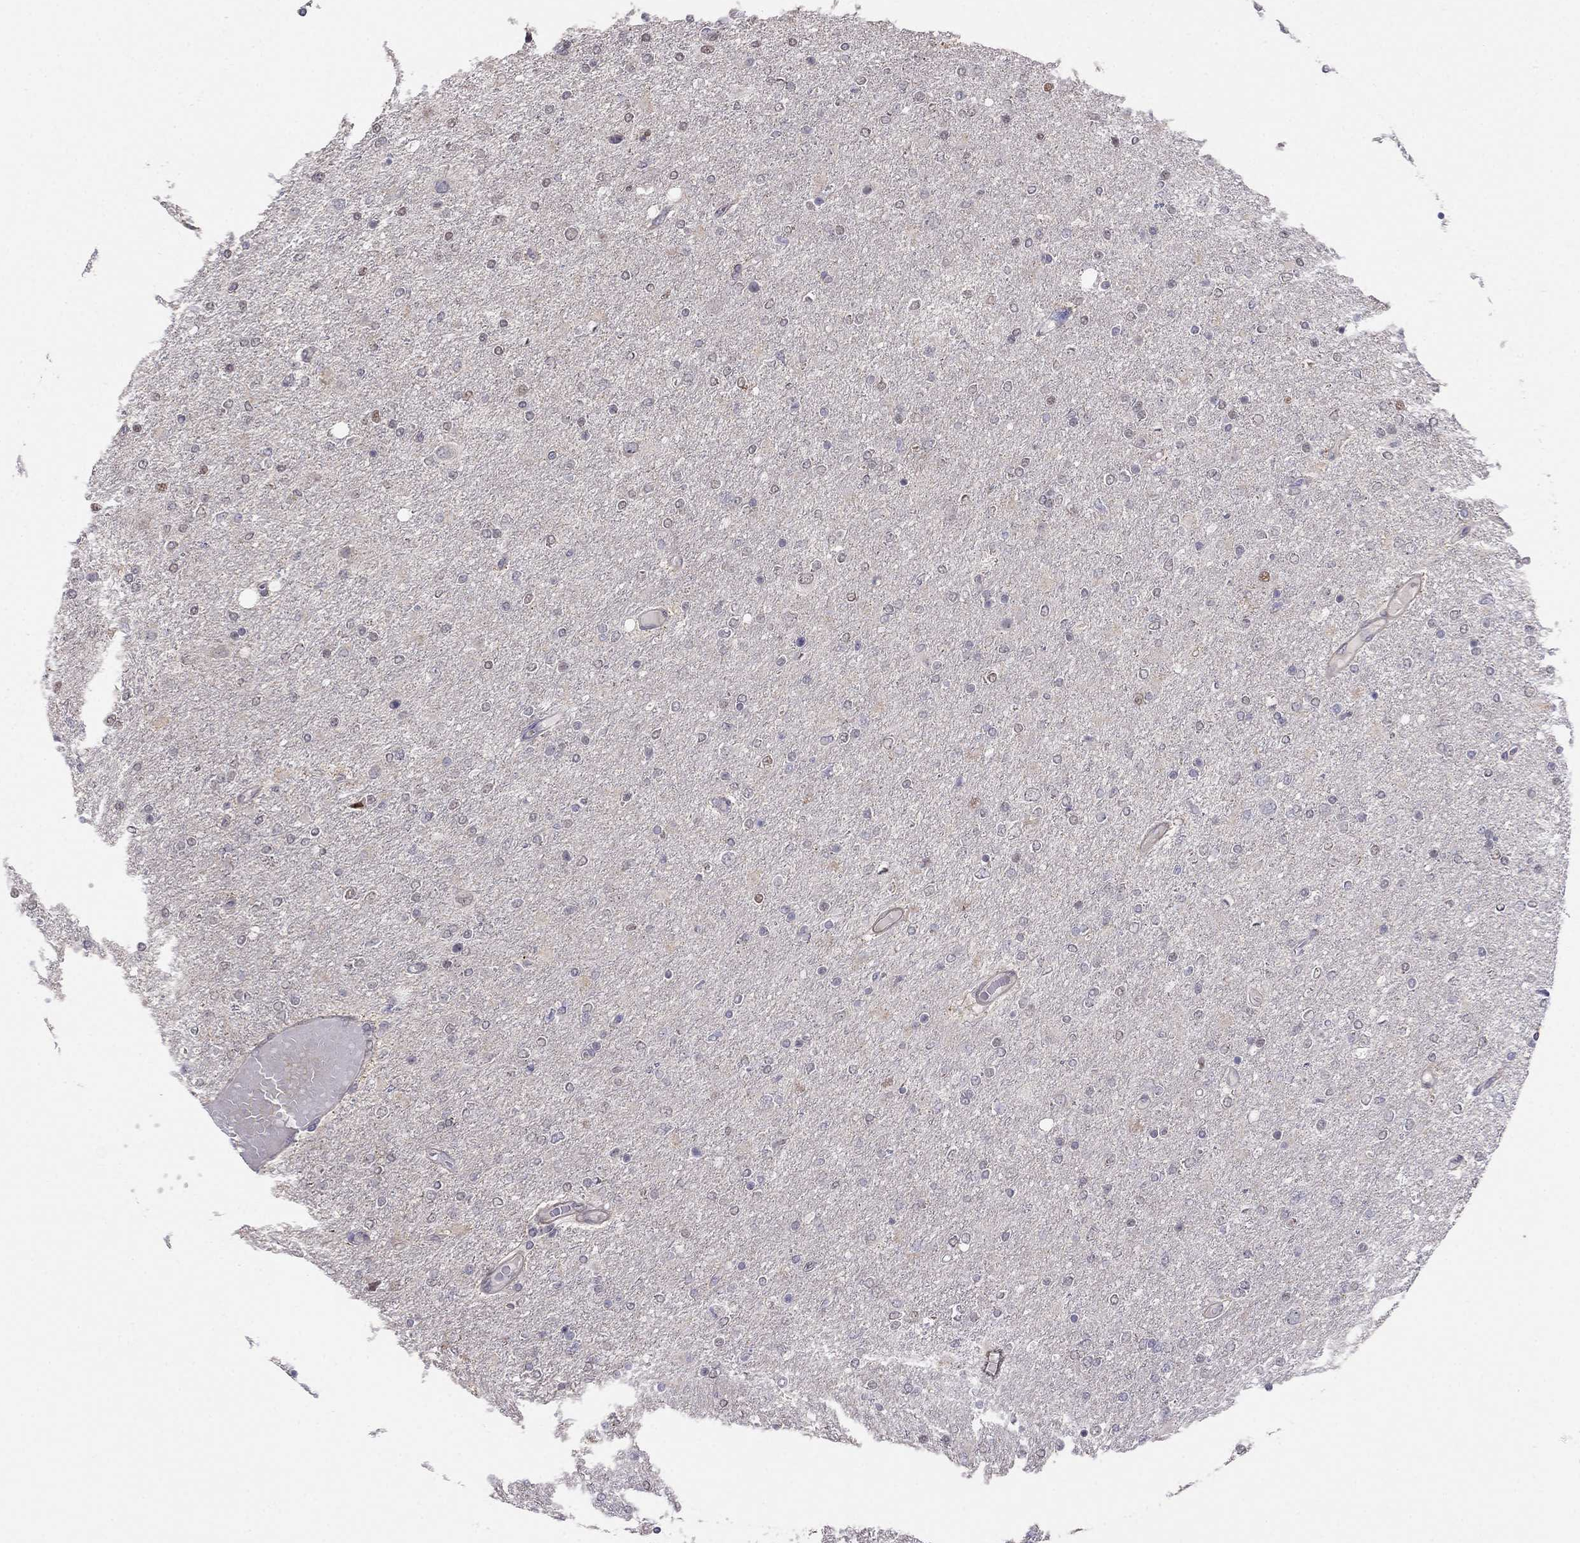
{"staining": {"intensity": "negative", "quantity": "none", "location": "none"}, "tissue": "glioma", "cell_type": "Tumor cells", "image_type": "cancer", "snomed": [{"axis": "morphology", "description": "Glioma, malignant, High grade"}, {"axis": "topography", "description": "Cerebral cortex"}], "caption": "There is no significant expression in tumor cells of malignant glioma (high-grade).", "gene": "LRRC39", "patient": {"sex": "male", "age": 70}}